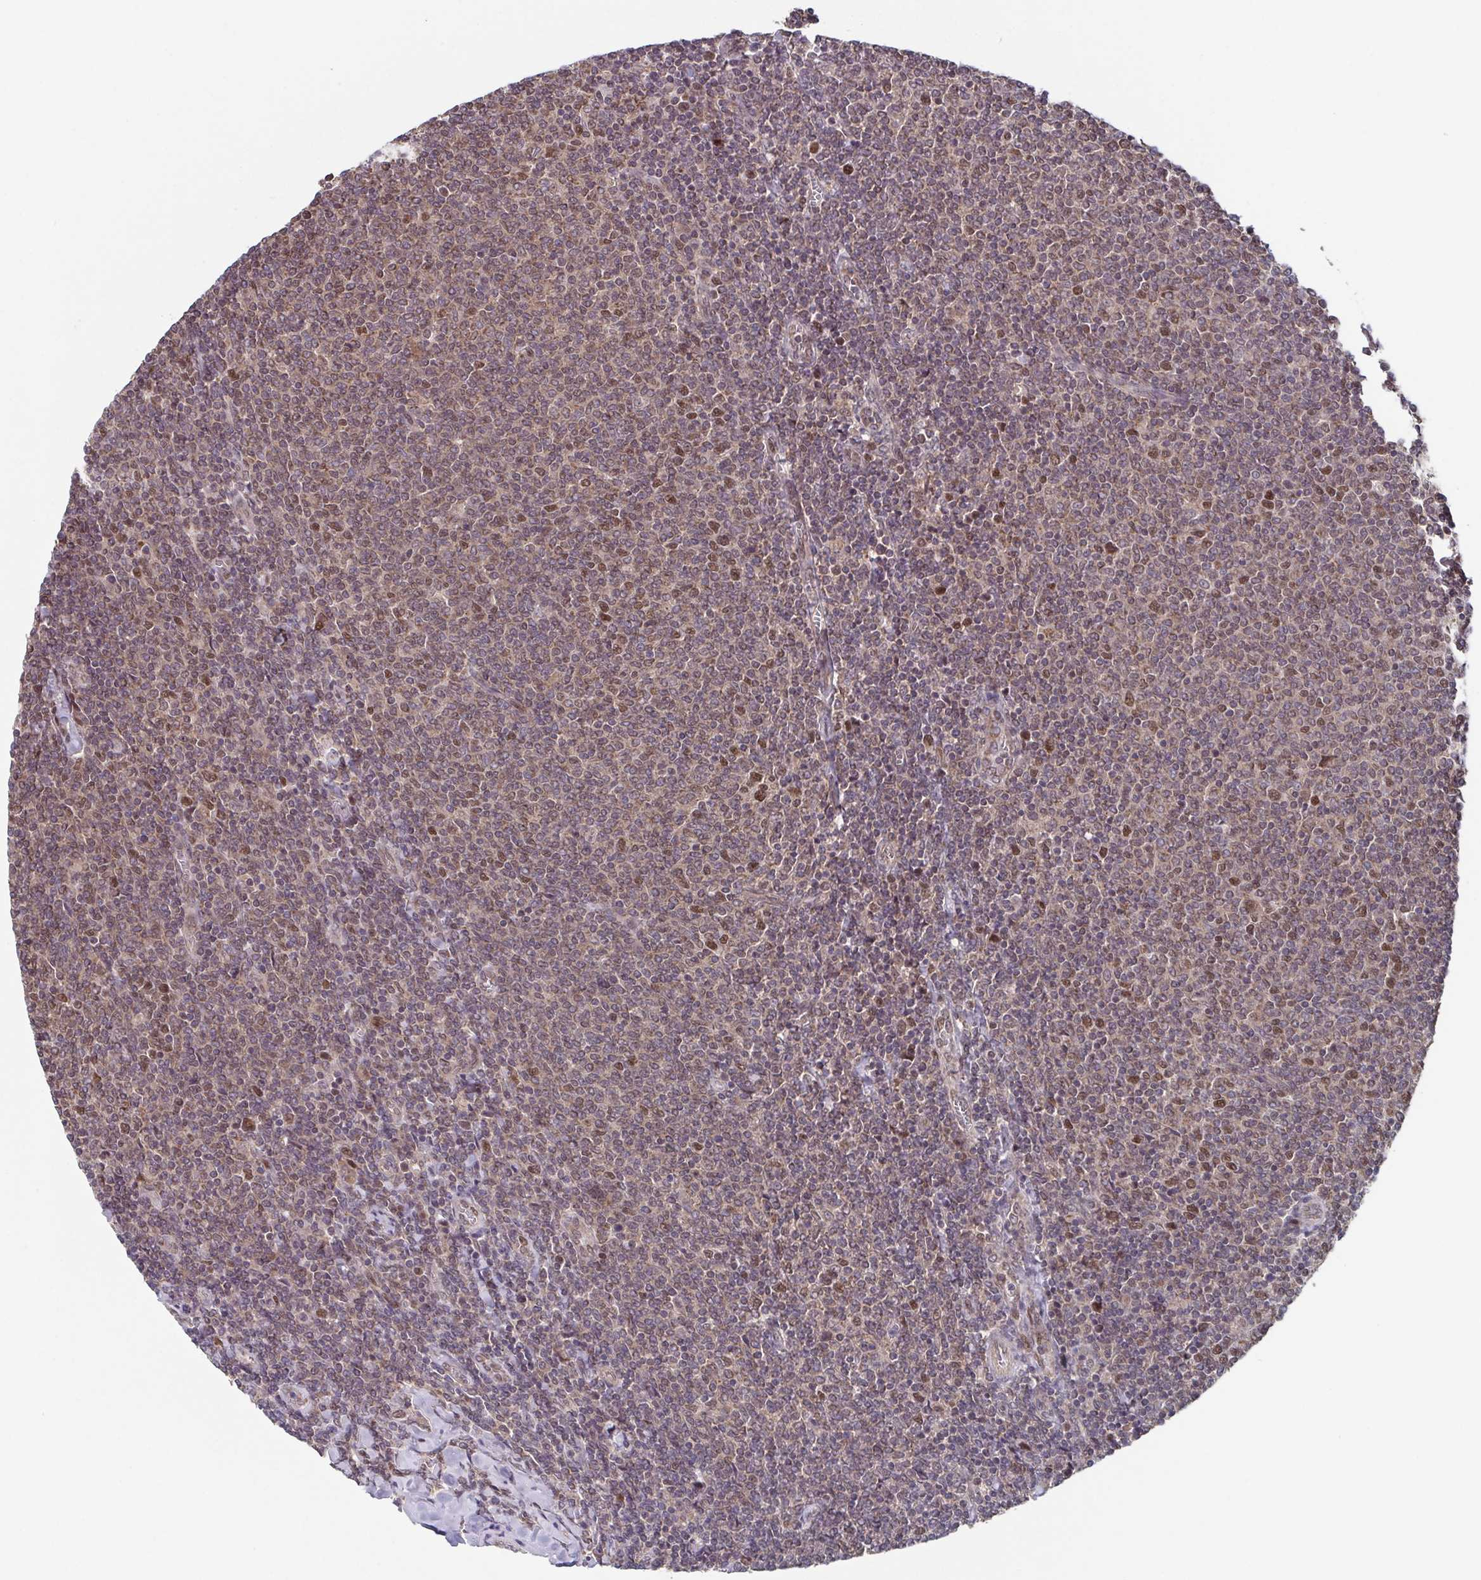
{"staining": {"intensity": "weak", "quantity": "25%-75%", "location": "cytoplasmic/membranous,nuclear"}, "tissue": "lymphoma", "cell_type": "Tumor cells", "image_type": "cancer", "snomed": [{"axis": "morphology", "description": "Malignant lymphoma, non-Hodgkin's type, Low grade"}, {"axis": "topography", "description": "Lymph node"}], "caption": "IHC photomicrograph of human lymphoma stained for a protein (brown), which demonstrates low levels of weak cytoplasmic/membranous and nuclear expression in approximately 25%-75% of tumor cells.", "gene": "TTC19", "patient": {"sex": "male", "age": 52}}